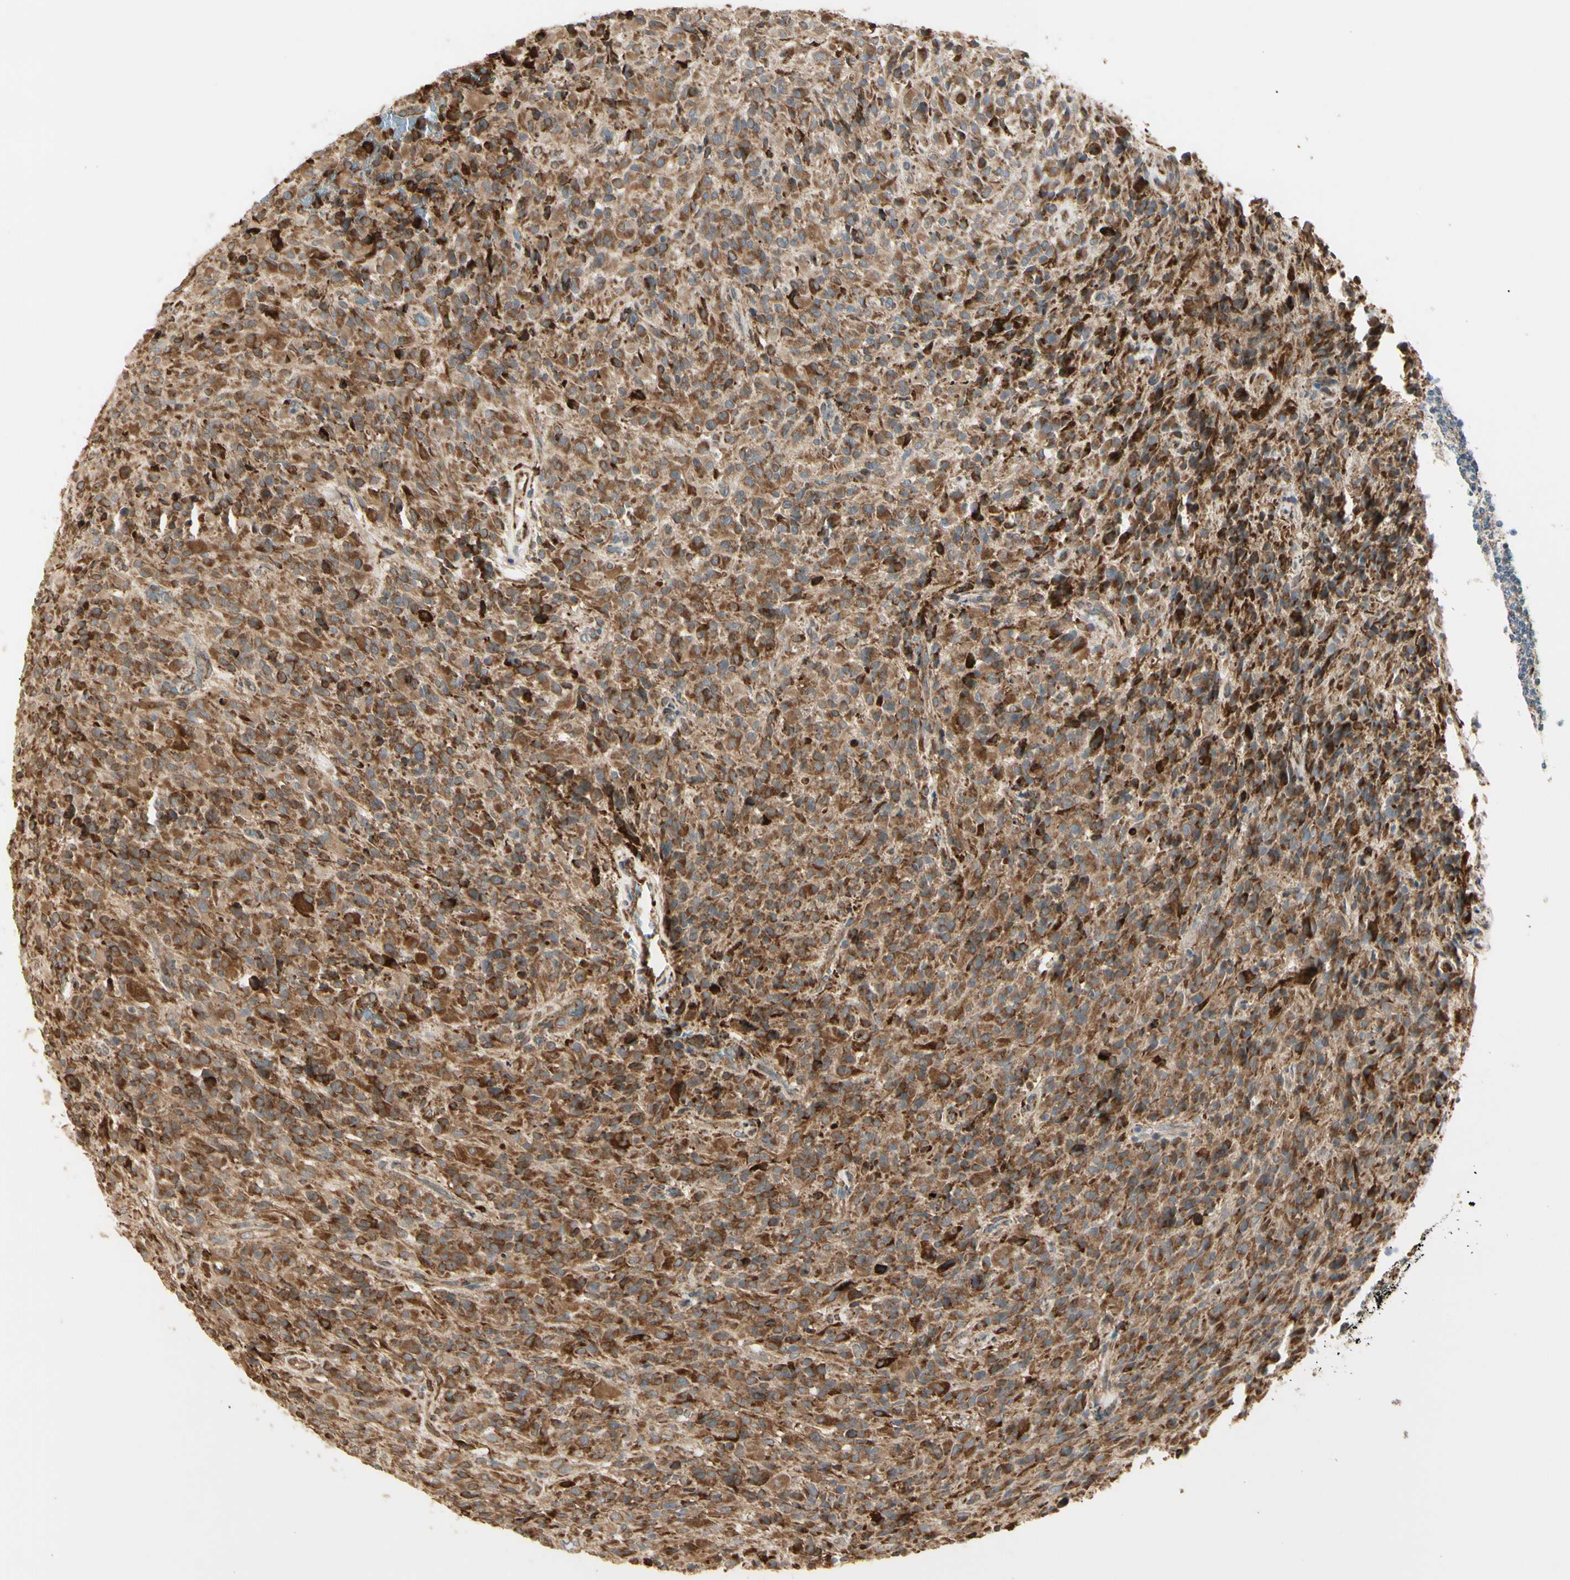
{"staining": {"intensity": "strong", "quantity": ">75%", "location": "cytoplasmic/membranous"}, "tissue": "glioma", "cell_type": "Tumor cells", "image_type": "cancer", "snomed": [{"axis": "morphology", "description": "Glioma, malignant, High grade"}, {"axis": "topography", "description": "Brain"}], "caption": "Immunohistochemical staining of human malignant high-grade glioma demonstrates high levels of strong cytoplasmic/membranous staining in about >75% of tumor cells.", "gene": "HSP90B1", "patient": {"sex": "male", "age": 71}}